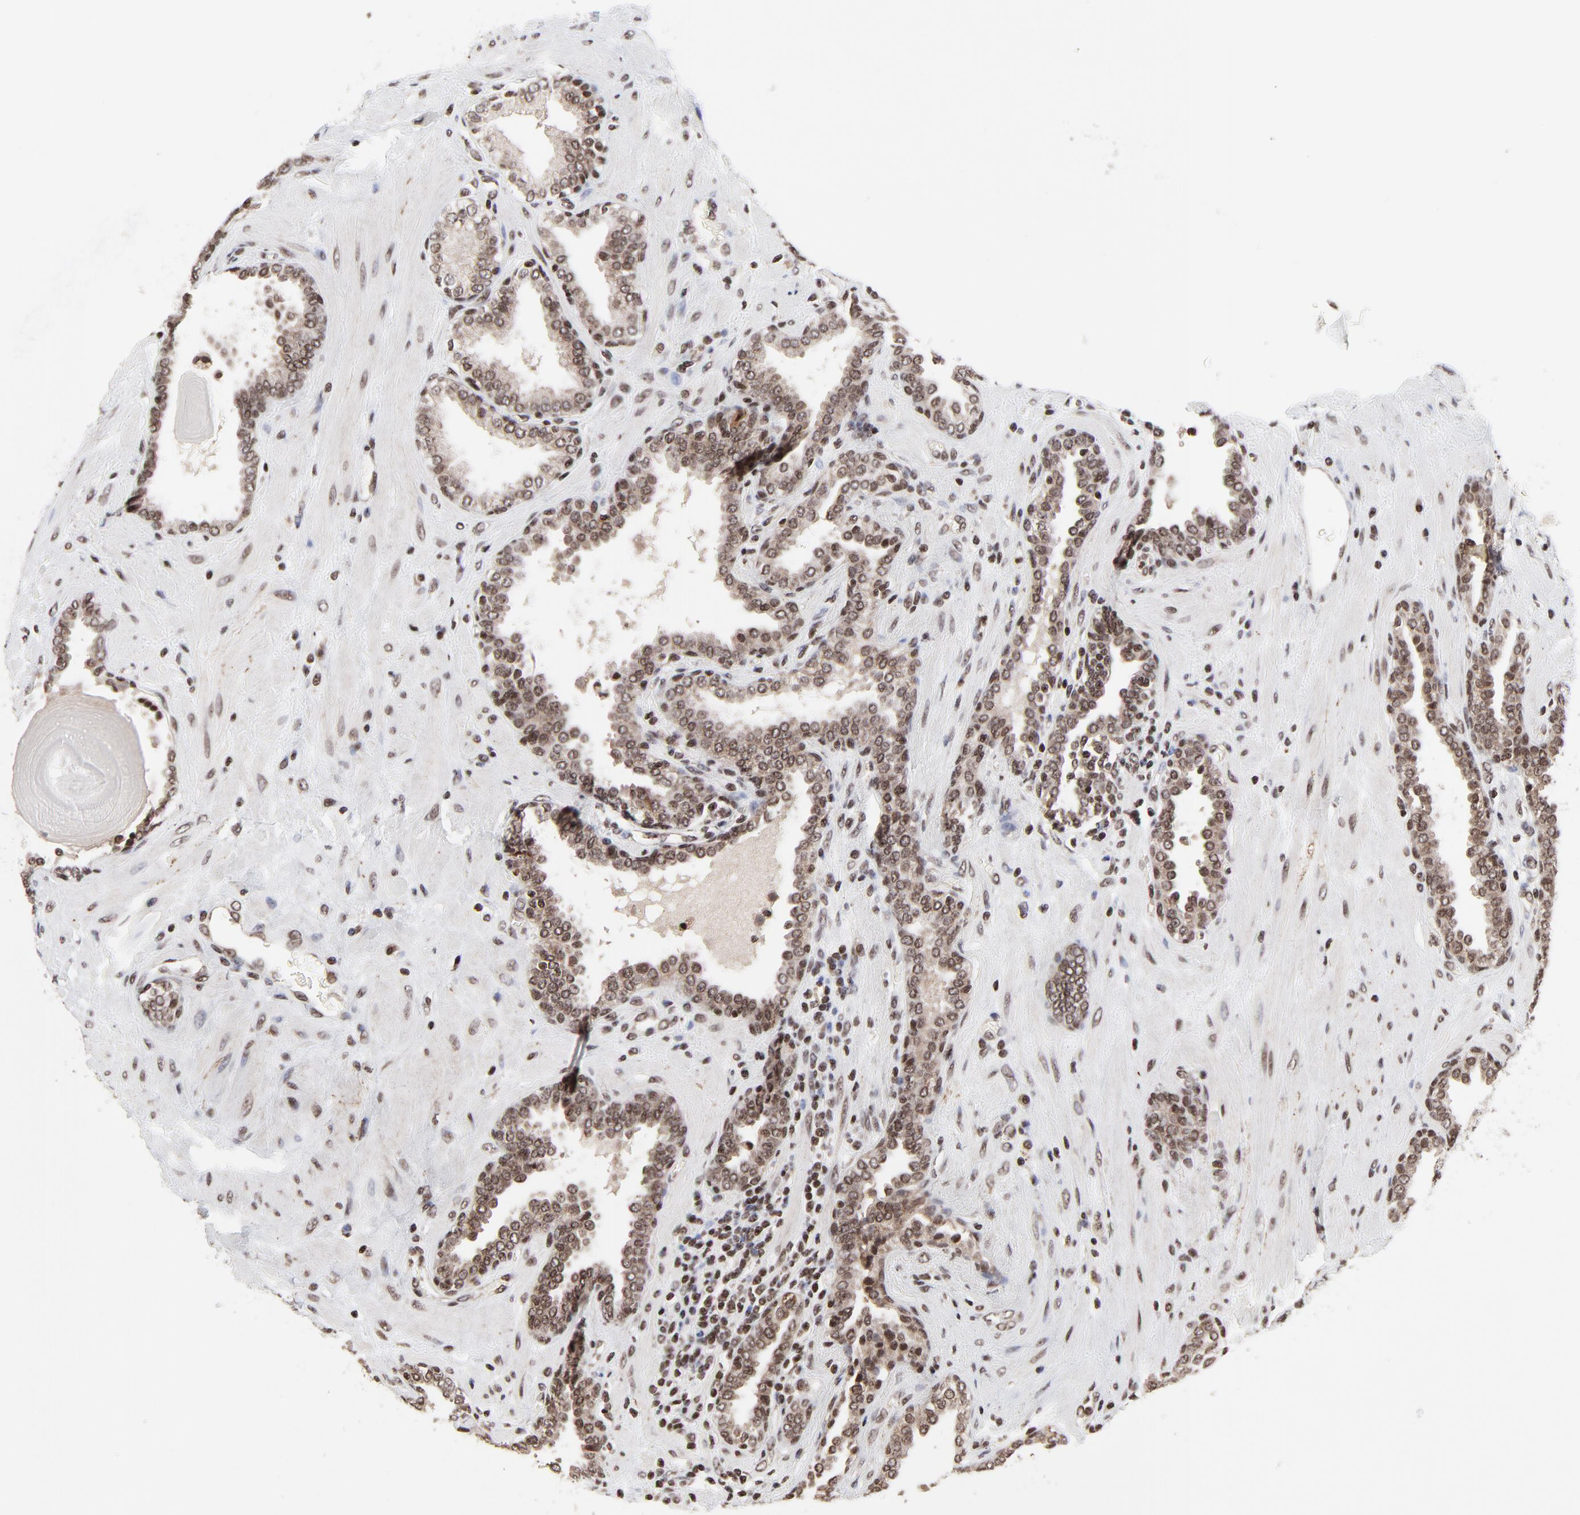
{"staining": {"intensity": "moderate", "quantity": ">75%", "location": "nuclear"}, "tissue": "prostate", "cell_type": "Glandular cells", "image_type": "normal", "snomed": [{"axis": "morphology", "description": "Normal tissue, NOS"}, {"axis": "topography", "description": "Prostate"}], "caption": "Moderate nuclear staining is identified in about >75% of glandular cells in normal prostate.", "gene": "ZNF777", "patient": {"sex": "male", "age": 51}}